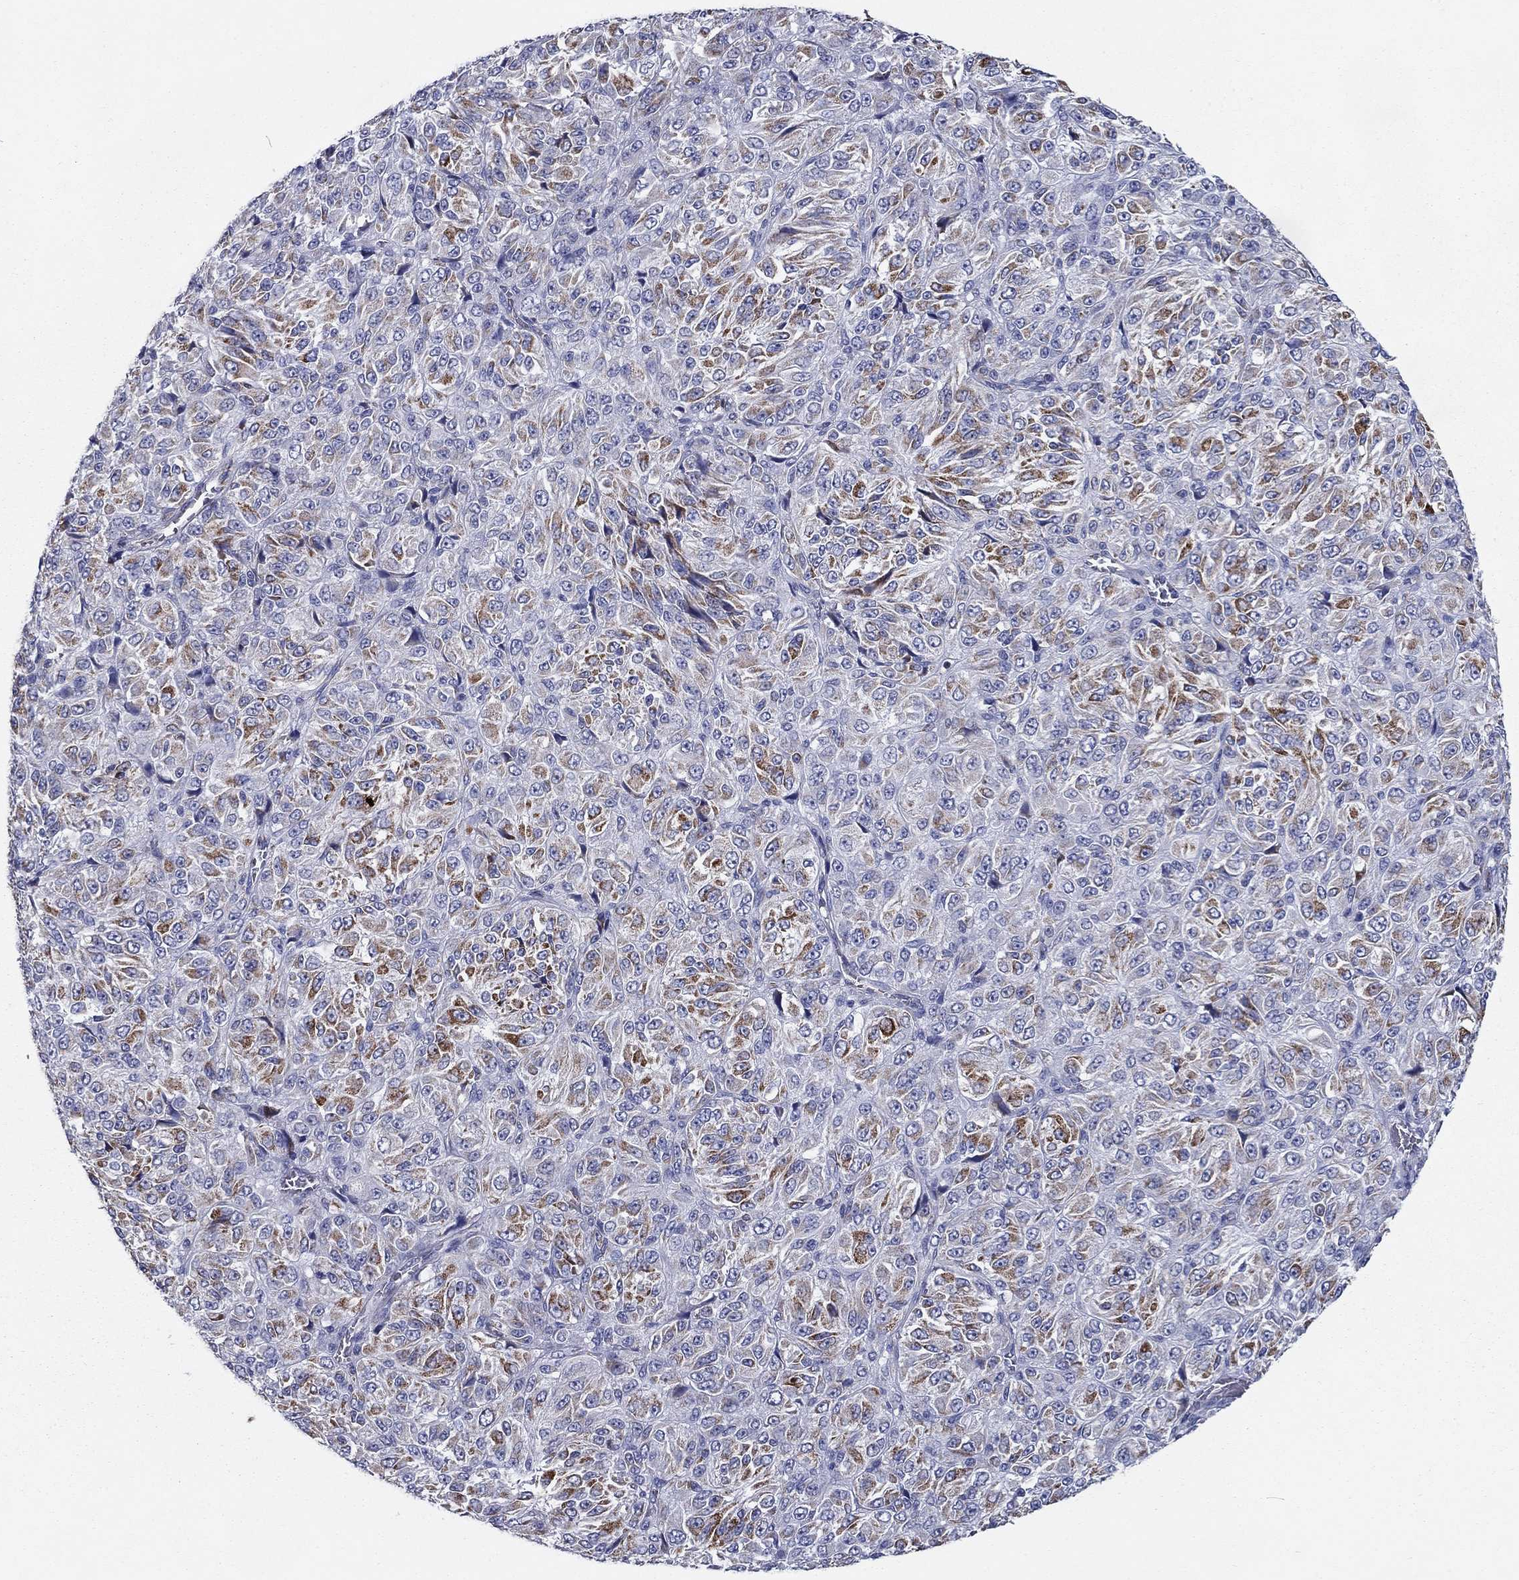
{"staining": {"intensity": "moderate", "quantity": "25%-75%", "location": "cytoplasmic/membranous"}, "tissue": "melanoma", "cell_type": "Tumor cells", "image_type": "cancer", "snomed": [{"axis": "morphology", "description": "Malignant melanoma, Metastatic site"}, {"axis": "topography", "description": "Brain"}], "caption": "This histopathology image reveals immunohistochemistry (IHC) staining of malignant melanoma (metastatic site), with medium moderate cytoplasmic/membranous expression in approximately 25%-75% of tumor cells.", "gene": "NDUFA4L2", "patient": {"sex": "female", "age": 56}}